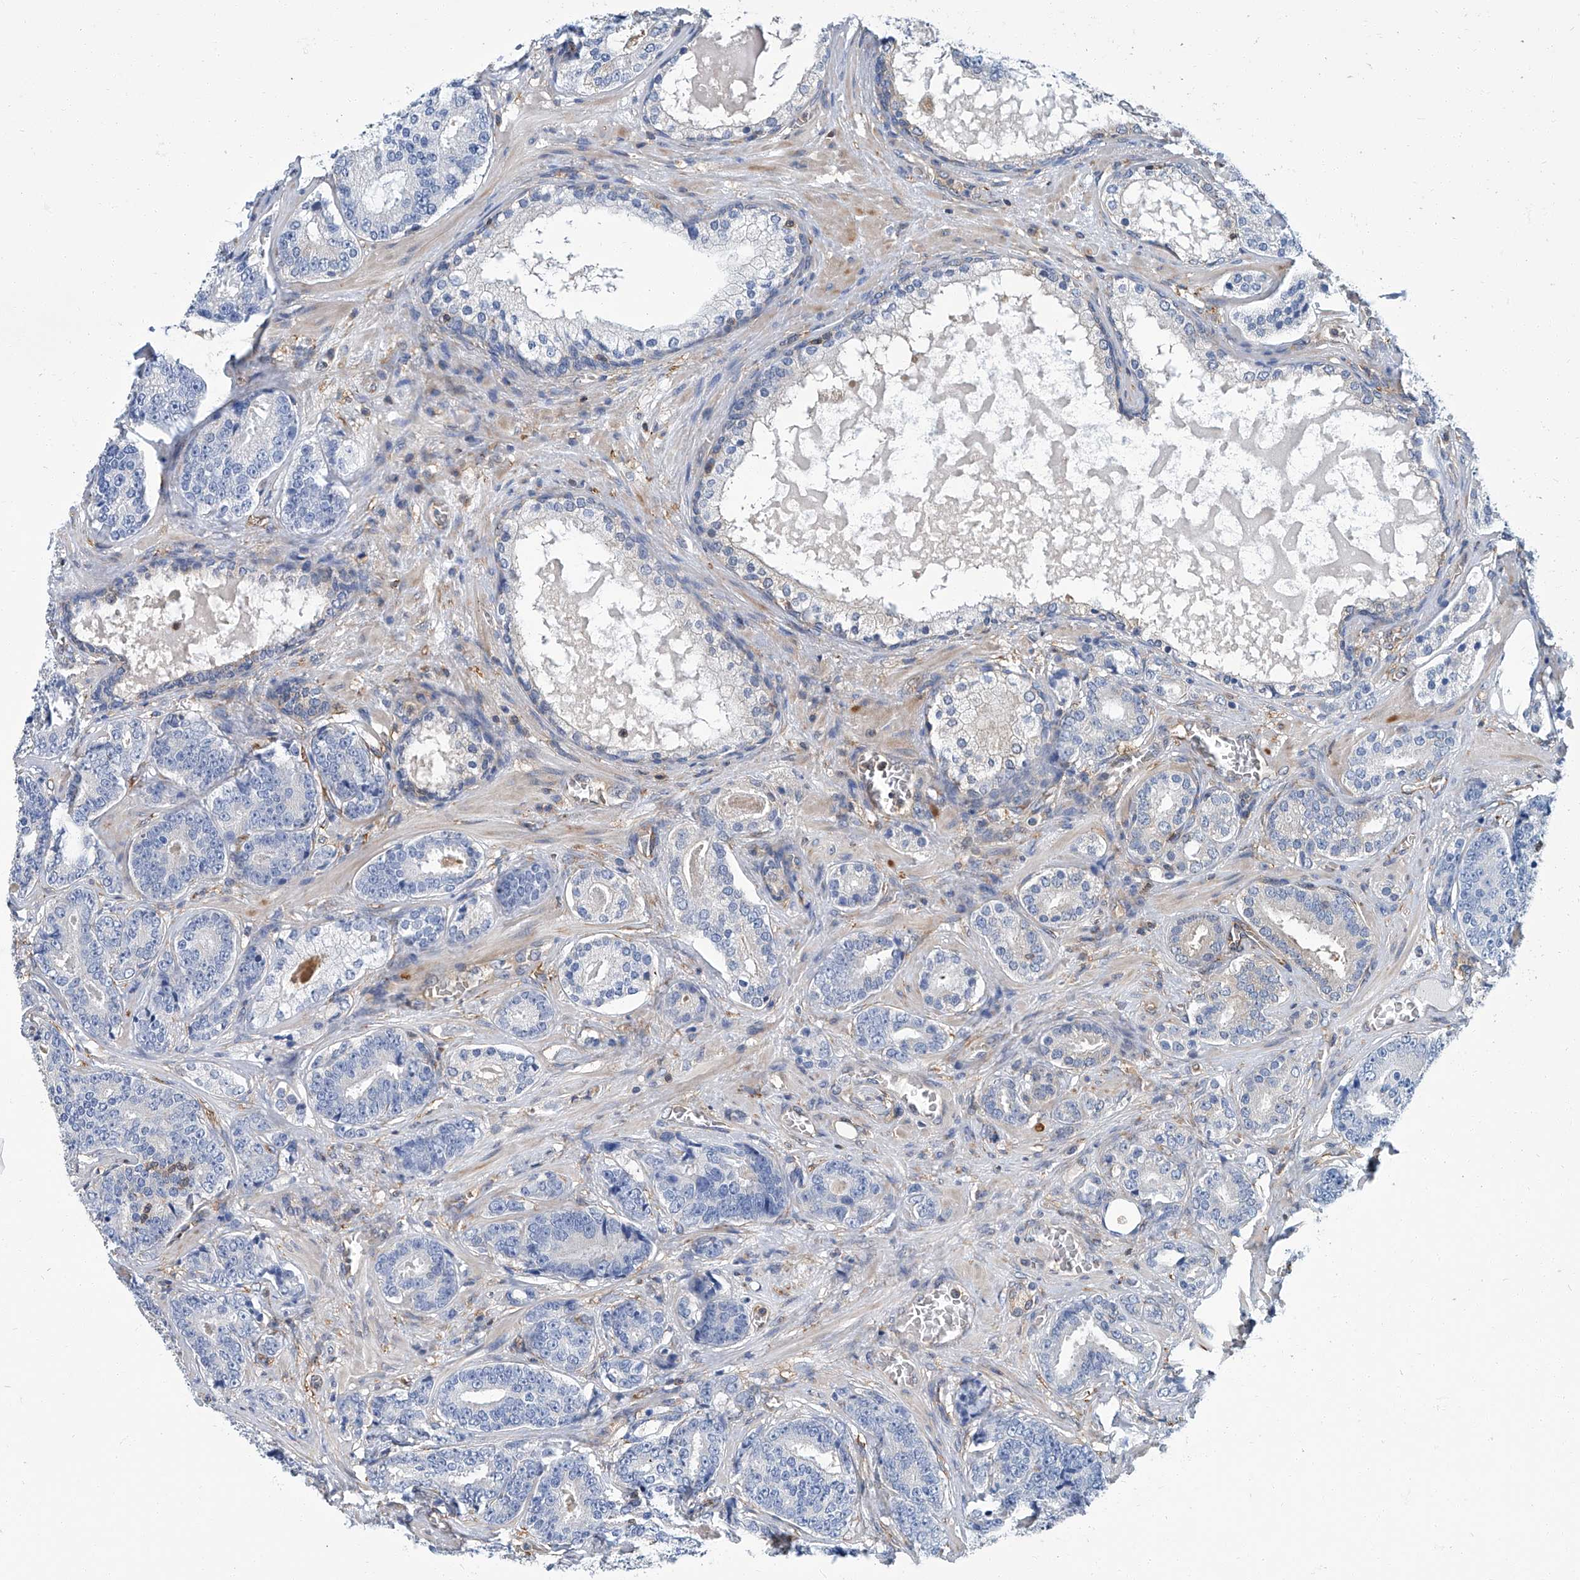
{"staining": {"intensity": "negative", "quantity": "none", "location": "none"}, "tissue": "prostate cancer", "cell_type": "Tumor cells", "image_type": "cancer", "snomed": [{"axis": "morphology", "description": "Adenocarcinoma, High grade"}, {"axis": "topography", "description": "Prostate"}], "caption": "DAB (3,3'-diaminobenzidine) immunohistochemical staining of high-grade adenocarcinoma (prostate) displays no significant expression in tumor cells.", "gene": "PSMB10", "patient": {"sex": "male", "age": 60}}